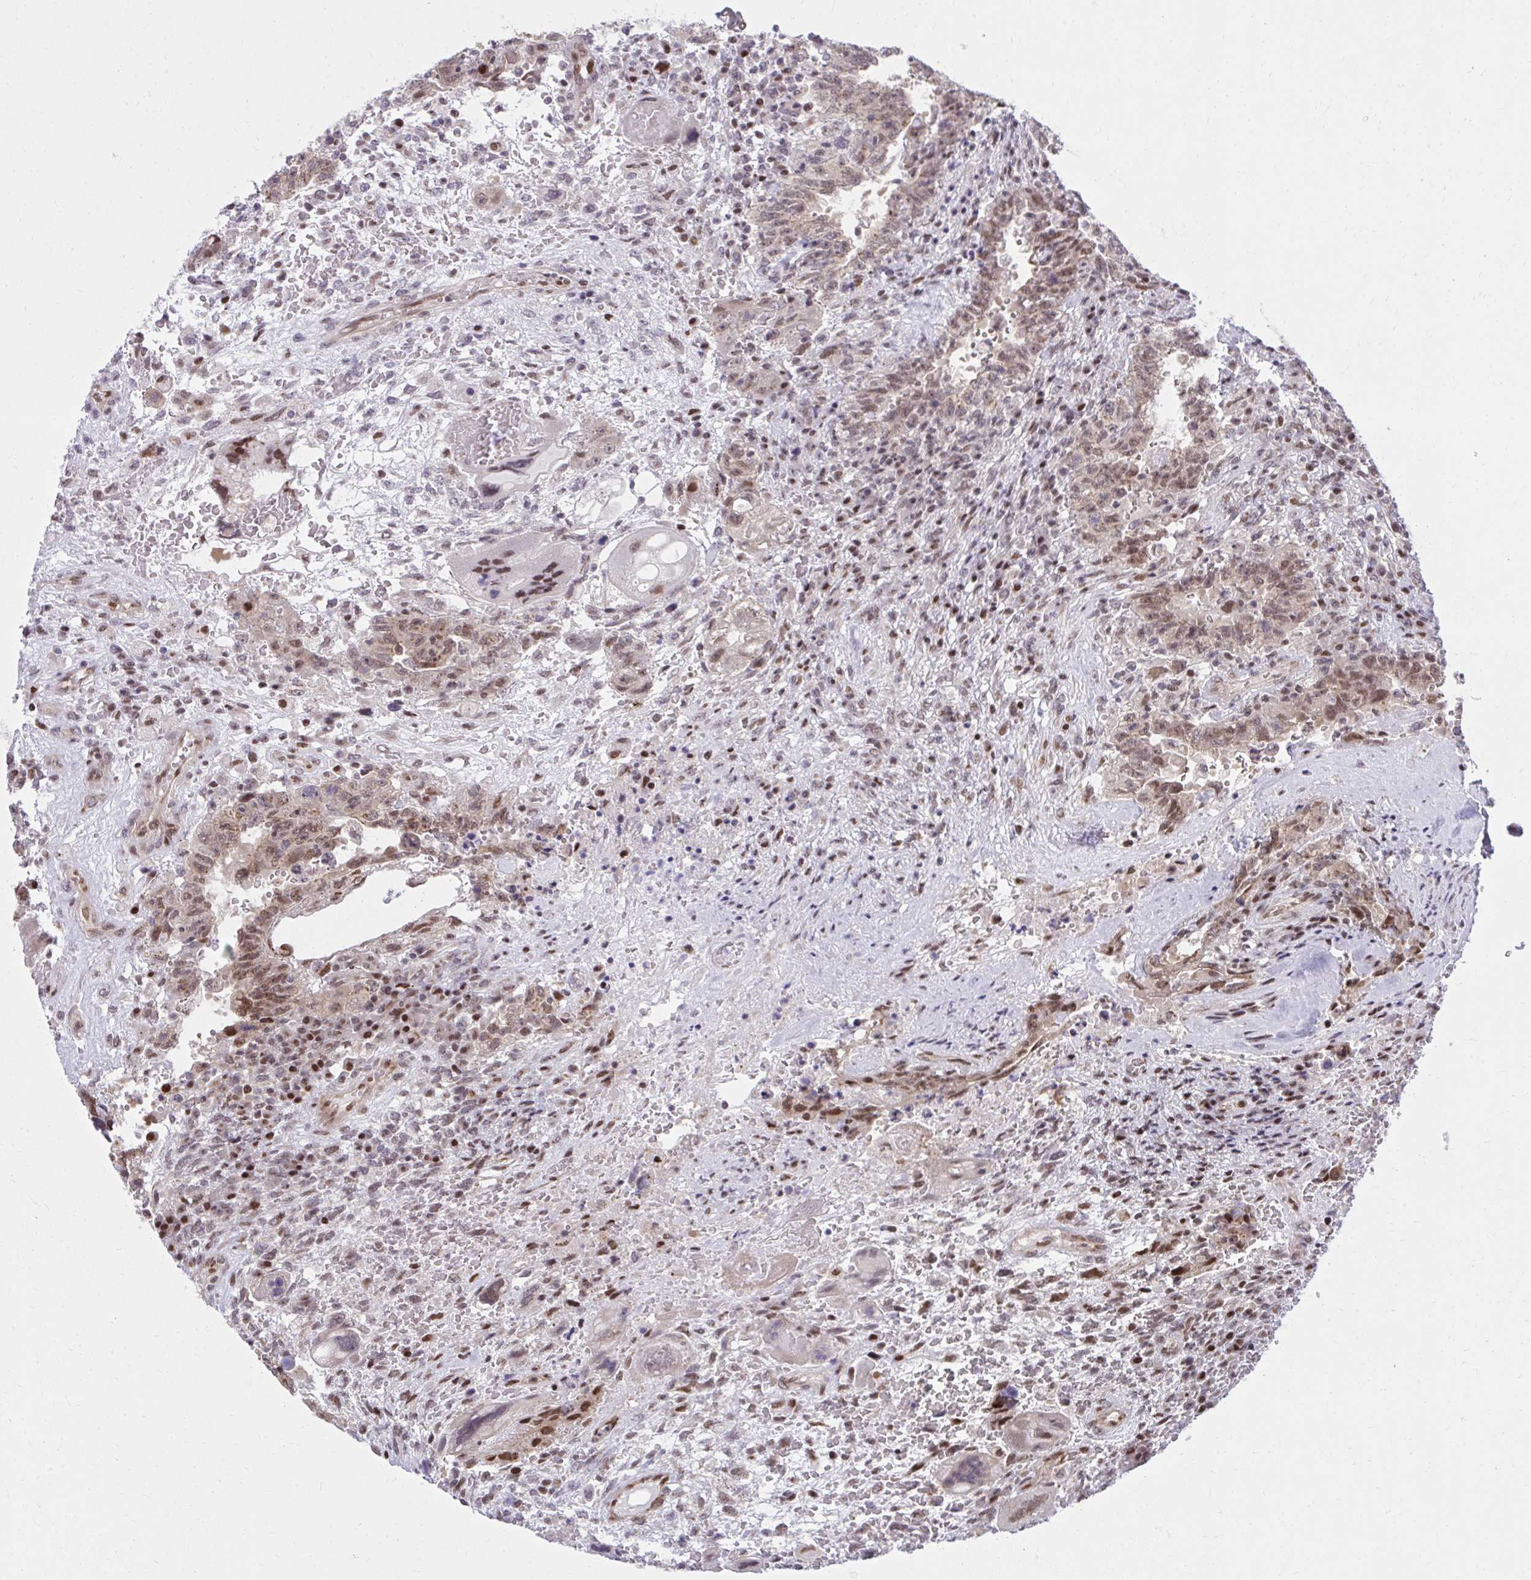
{"staining": {"intensity": "moderate", "quantity": "25%-75%", "location": "nuclear"}, "tissue": "testis cancer", "cell_type": "Tumor cells", "image_type": "cancer", "snomed": [{"axis": "morphology", "description": "Carcinoma, Embryonal, NOS"}, {"axis": "topography", "description": "Testis"}], "caption": "Brown immunohistochemical staining in testis cancer (embryonal carcinoma) displays moderate nuclear positivity in about 25%-75% of tumor cells.", "gene": "PIGY", "patient": {"sex": "male", "age": 26}}